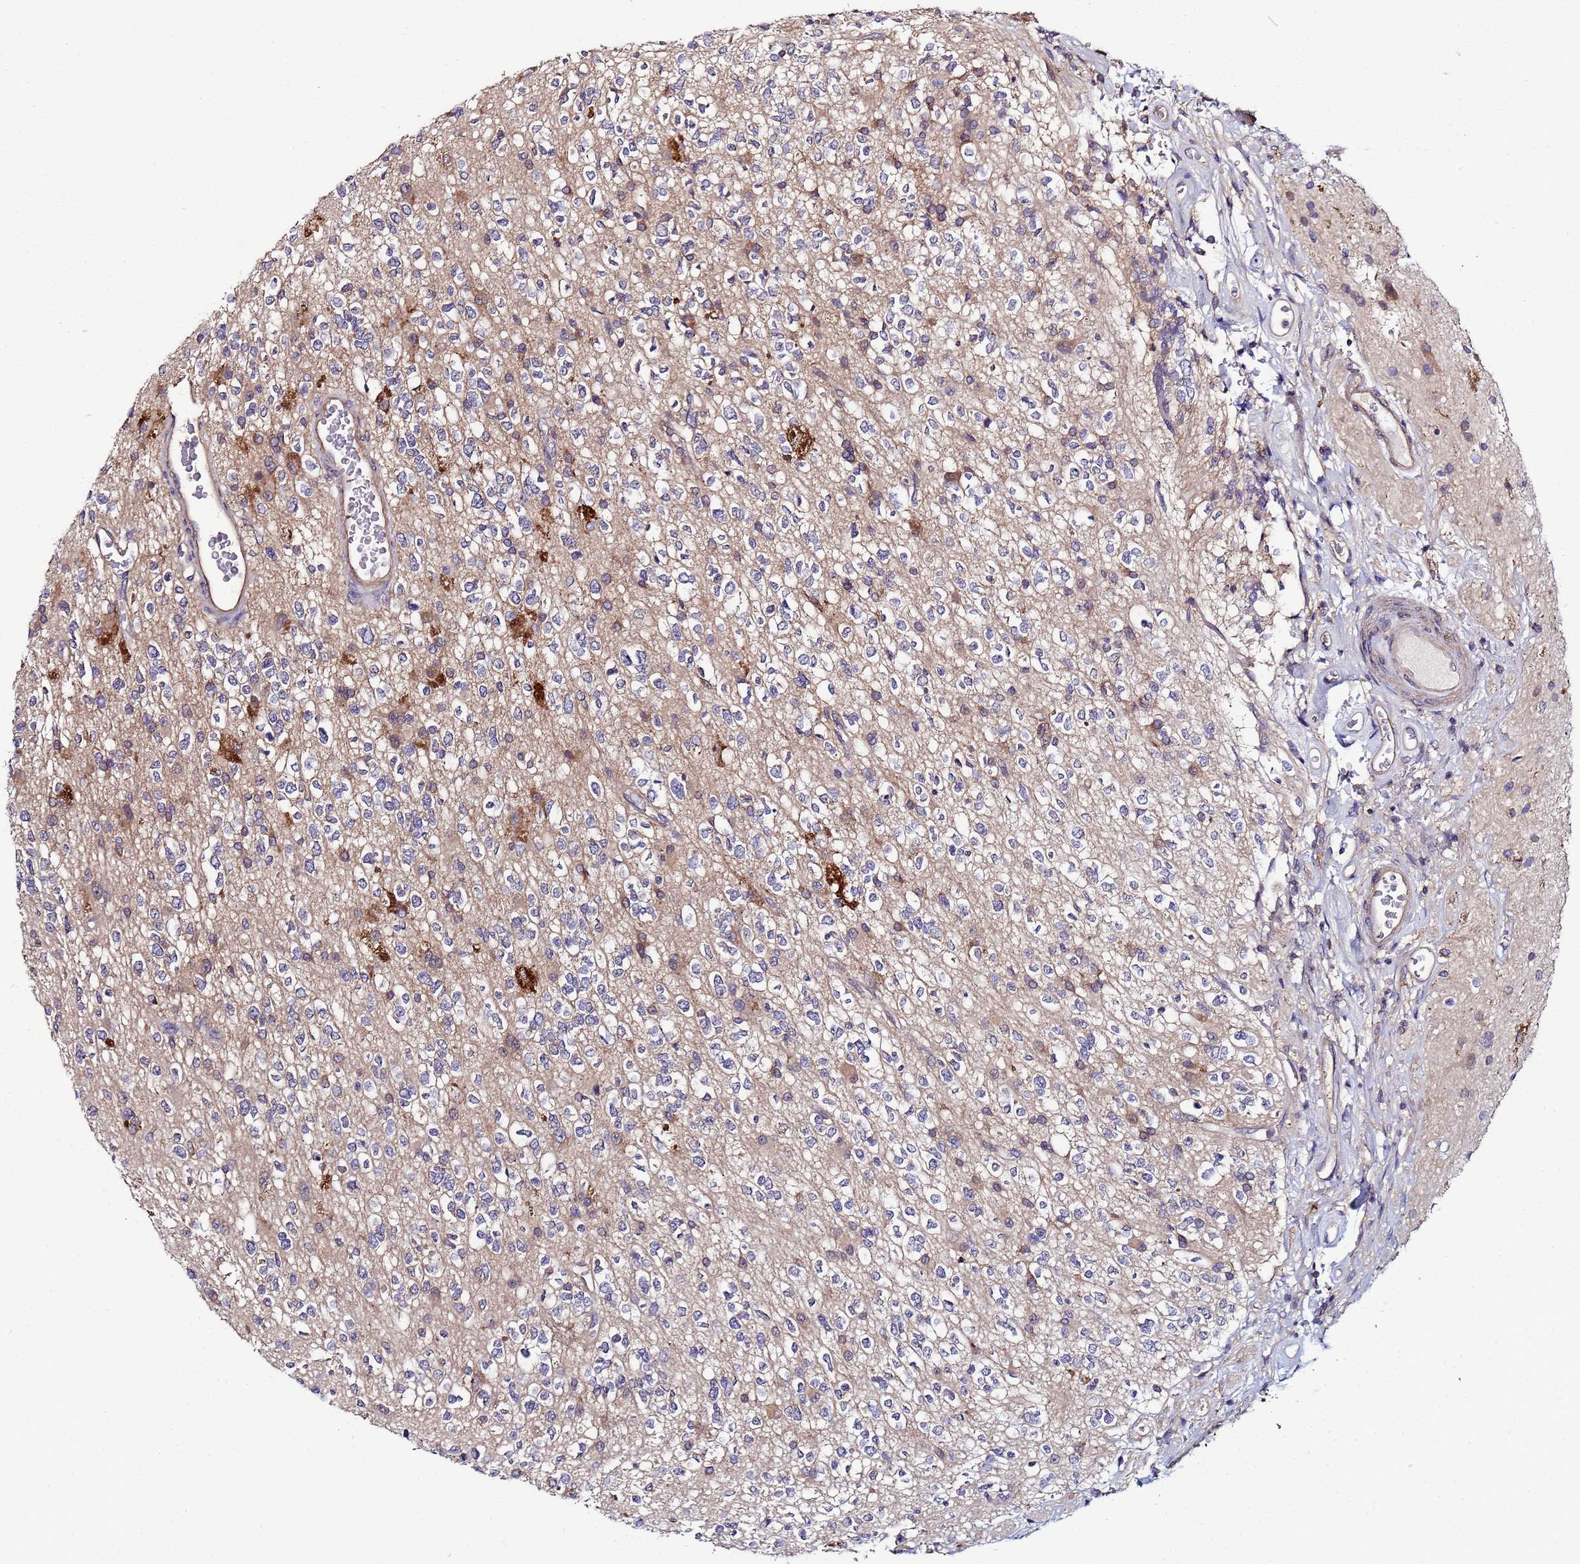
{"staining": {"intensity": "weak", "quantity": ">75%", "location": "cytoplasmic/membranous"}, "tissue": "glioma", "cell_type": "Tumor cells", "image_type": "cancer", "snomed": [{"axis": "morphology", "description": "Glioma, malignant, High grade"}, {"axis": "topography", "description": "Brain"}], "caption": "Malignant high-grade glioma tissue reveals weak cytoplasmic/membranous expression in approximately >75% of tumor cells, visualized by immunohistochemistry.", "gene": "NAXE", "patient": {"sex": "male", "age": 34}}